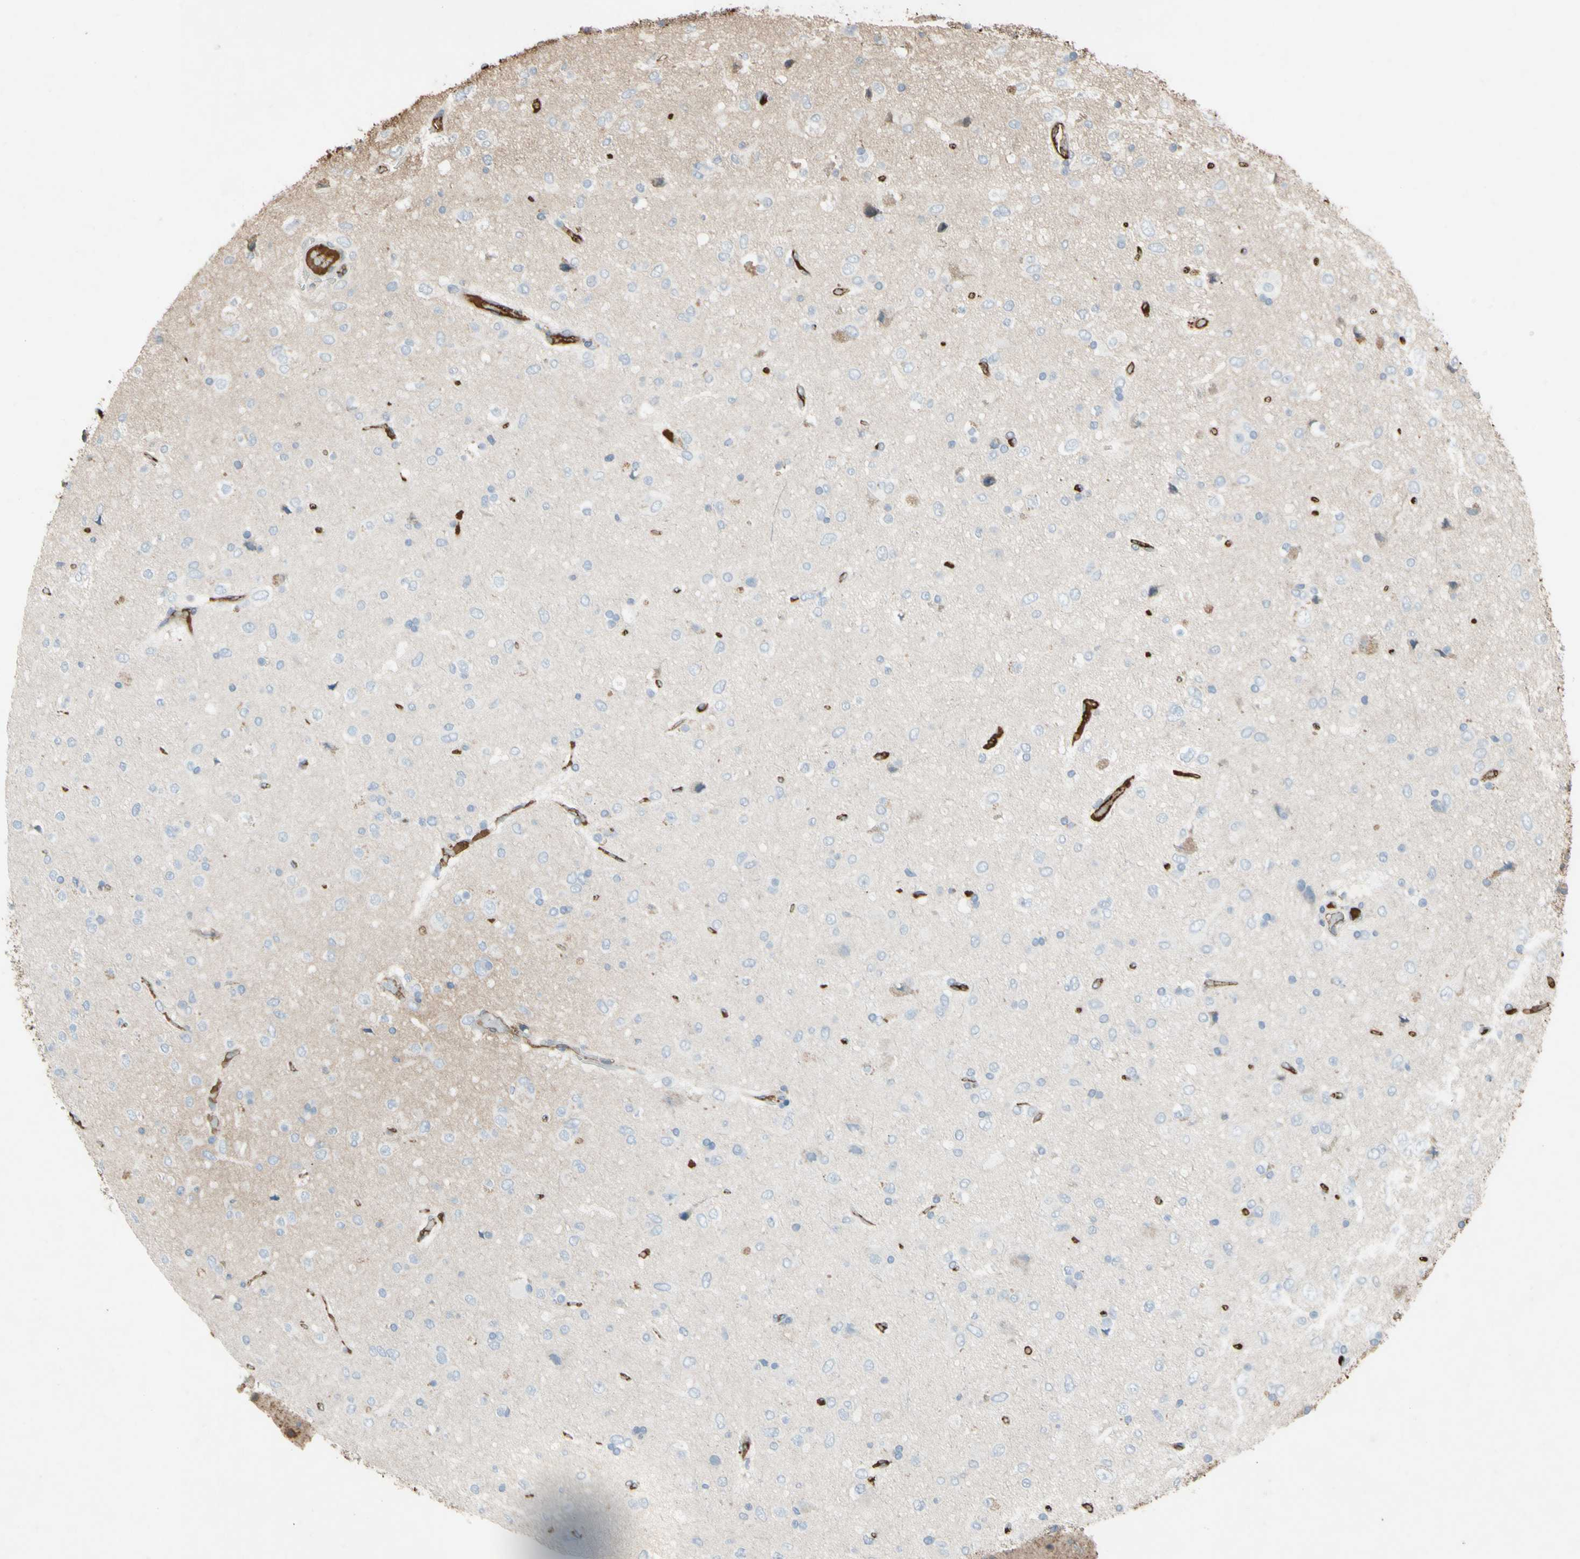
{"staining": {"intensity": "weak", "quantity": "<25%", "location": "cytoplasmic/membranous"}, "tissue": "glioma", "cell_type": "Tumor cells", "image_type": "cancer", "snomed": [{"axis": "morphology", "description": "Glioma, malignant, Low grade"}, {"axis": "topography", "description": "Brain"}], "caption": "This is a histopathology image of immunohistochemistry staining of glioma, which shows no expression in tumor cells. (DAB (3,3'-diaminobenzidine) IHC with hematoxylin counter stain).", "gene": "TIMP2", "patient": {"sex": "male", "age": 77}}